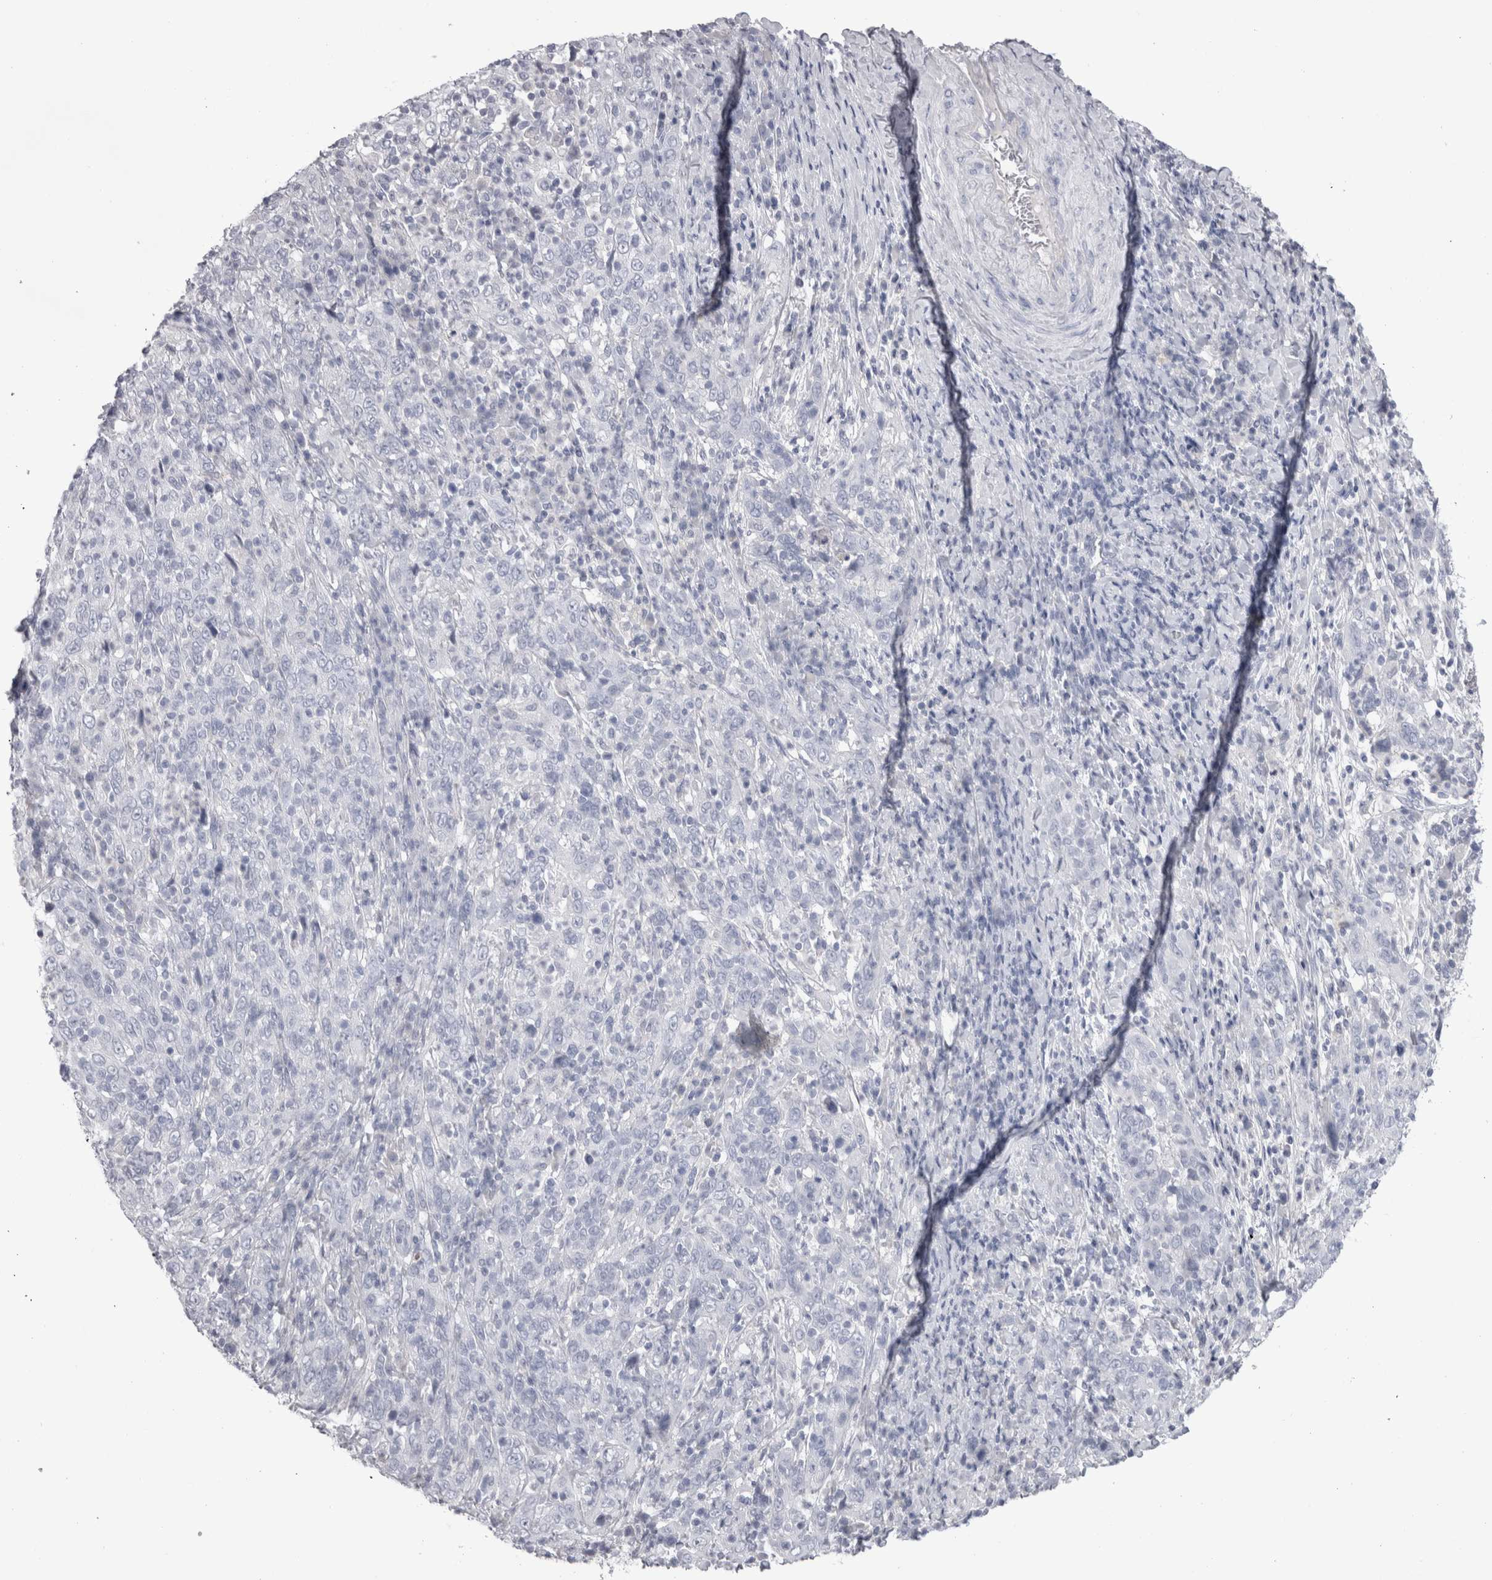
{"staining": {"intensity": "negative", "quantity": "none", "location": "none"}, "tissue": "cervical cancer", "cell_type": "Tumor cells", "image_type": "cancer", "snomed": [{"axis": "morphology", "description": "Squamous cell carcinoma, NOS"}, {"axis": "topography", "description": "Cervix"}], "caption": "High magnification brightfield microscopy of cervical cancer stained with DAB (3,3'-diaminobenzidine) (brown) and counterstained with hematoxylin (blue): tumor cells show no significant positivity.", "gene": "ADAM2", "patient": {"sex": "female", "age": 46}}